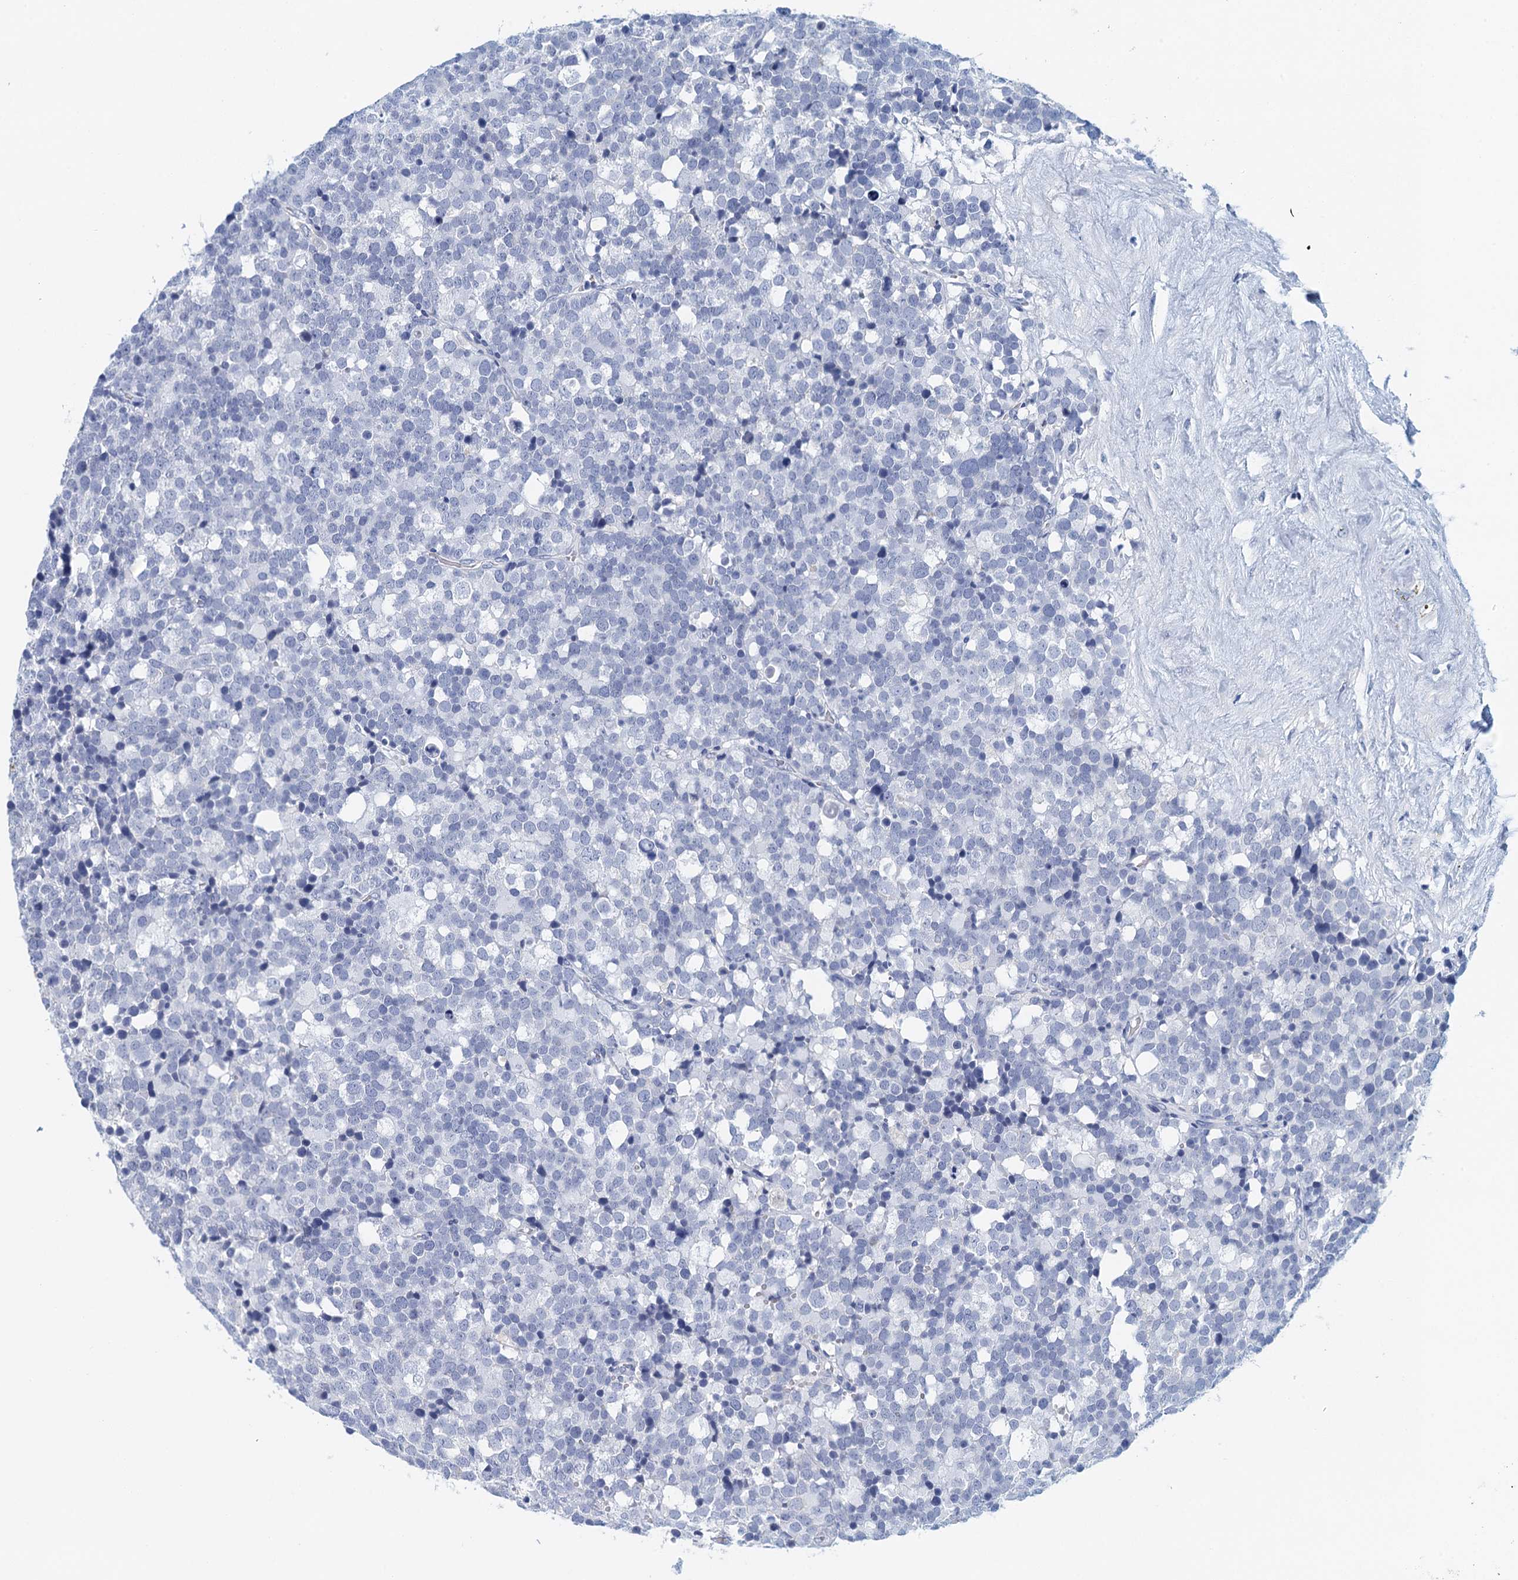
{"staining": {"intensity": "negative", "quantity": "none", "location": "none"}, "tissue": "testis cancer", "cell_type": "Tumor cells", "image_type": "cancer", "snomed": [{"axis": "morphology", "description": "Seminoma, NOS"}, {"axis": "topography", "description": "Testis"}], "caption": "The image exhibits no staining of tumor cells in testis cancer (seminoma).", "gene": "CYP51A1", "patient": {"sex": "male", "age": 71}}